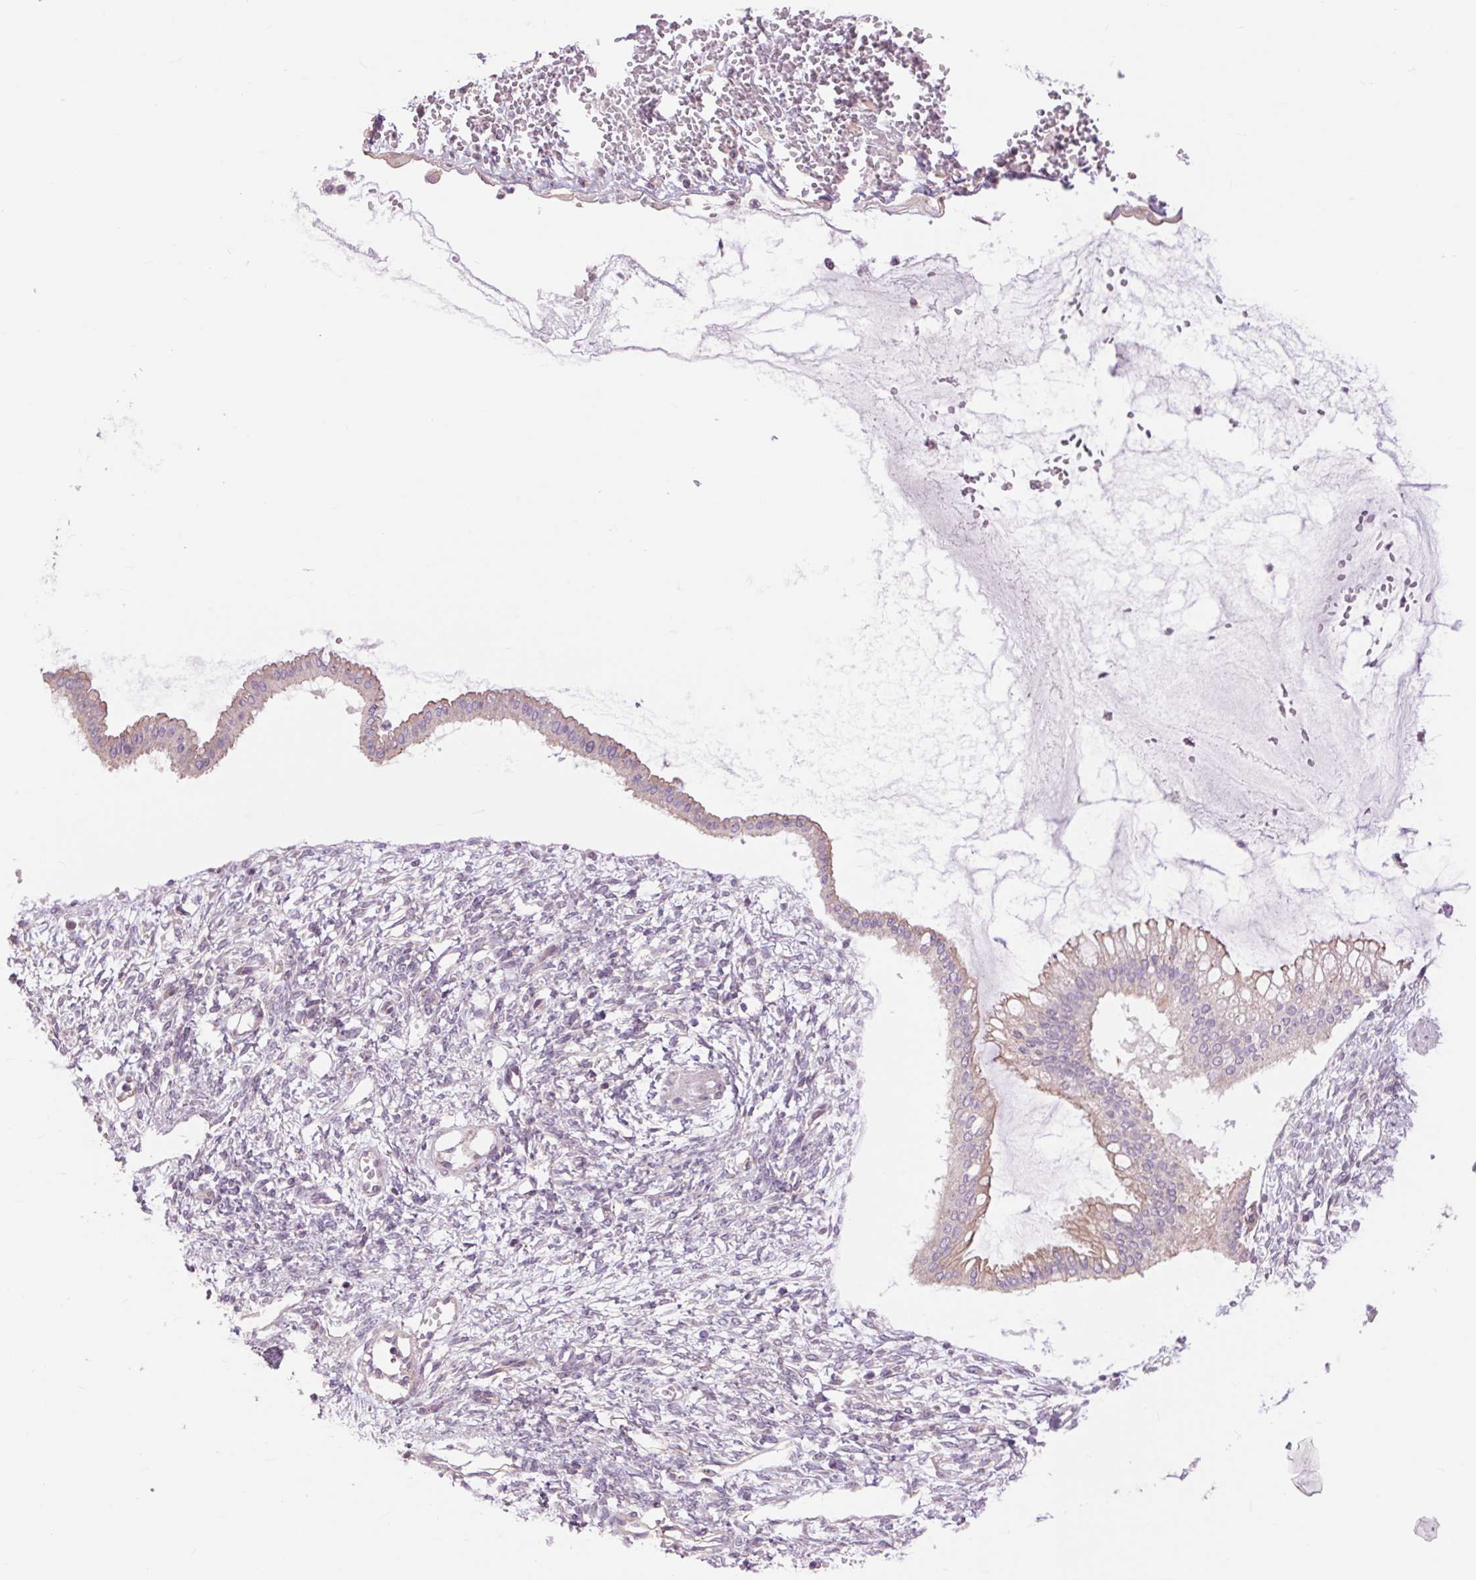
{"staining": {"intensity": "negative", "quantity": "none", "location": "none"}, "tissue": "ovarian cancer", "cell_type": "Tumor cells", "image_type": "cancer", "snomed": [{"axis": "morphology", "description": "Cystadenocarcinoma, mucinous, NOS"}, {"axis": "topography", "description": "Ovary"}], "caption": "Tumor cells show no significant staining in ovarian mucinous cystadenocarcinoma. (Brightfield microscopy of DAB (3,3'-diaminobenzidine) immunohistochemistry (IHC) at high magnification).", "gene": "CTNNA3", "patient": {"sex": "female", "age": 73}}